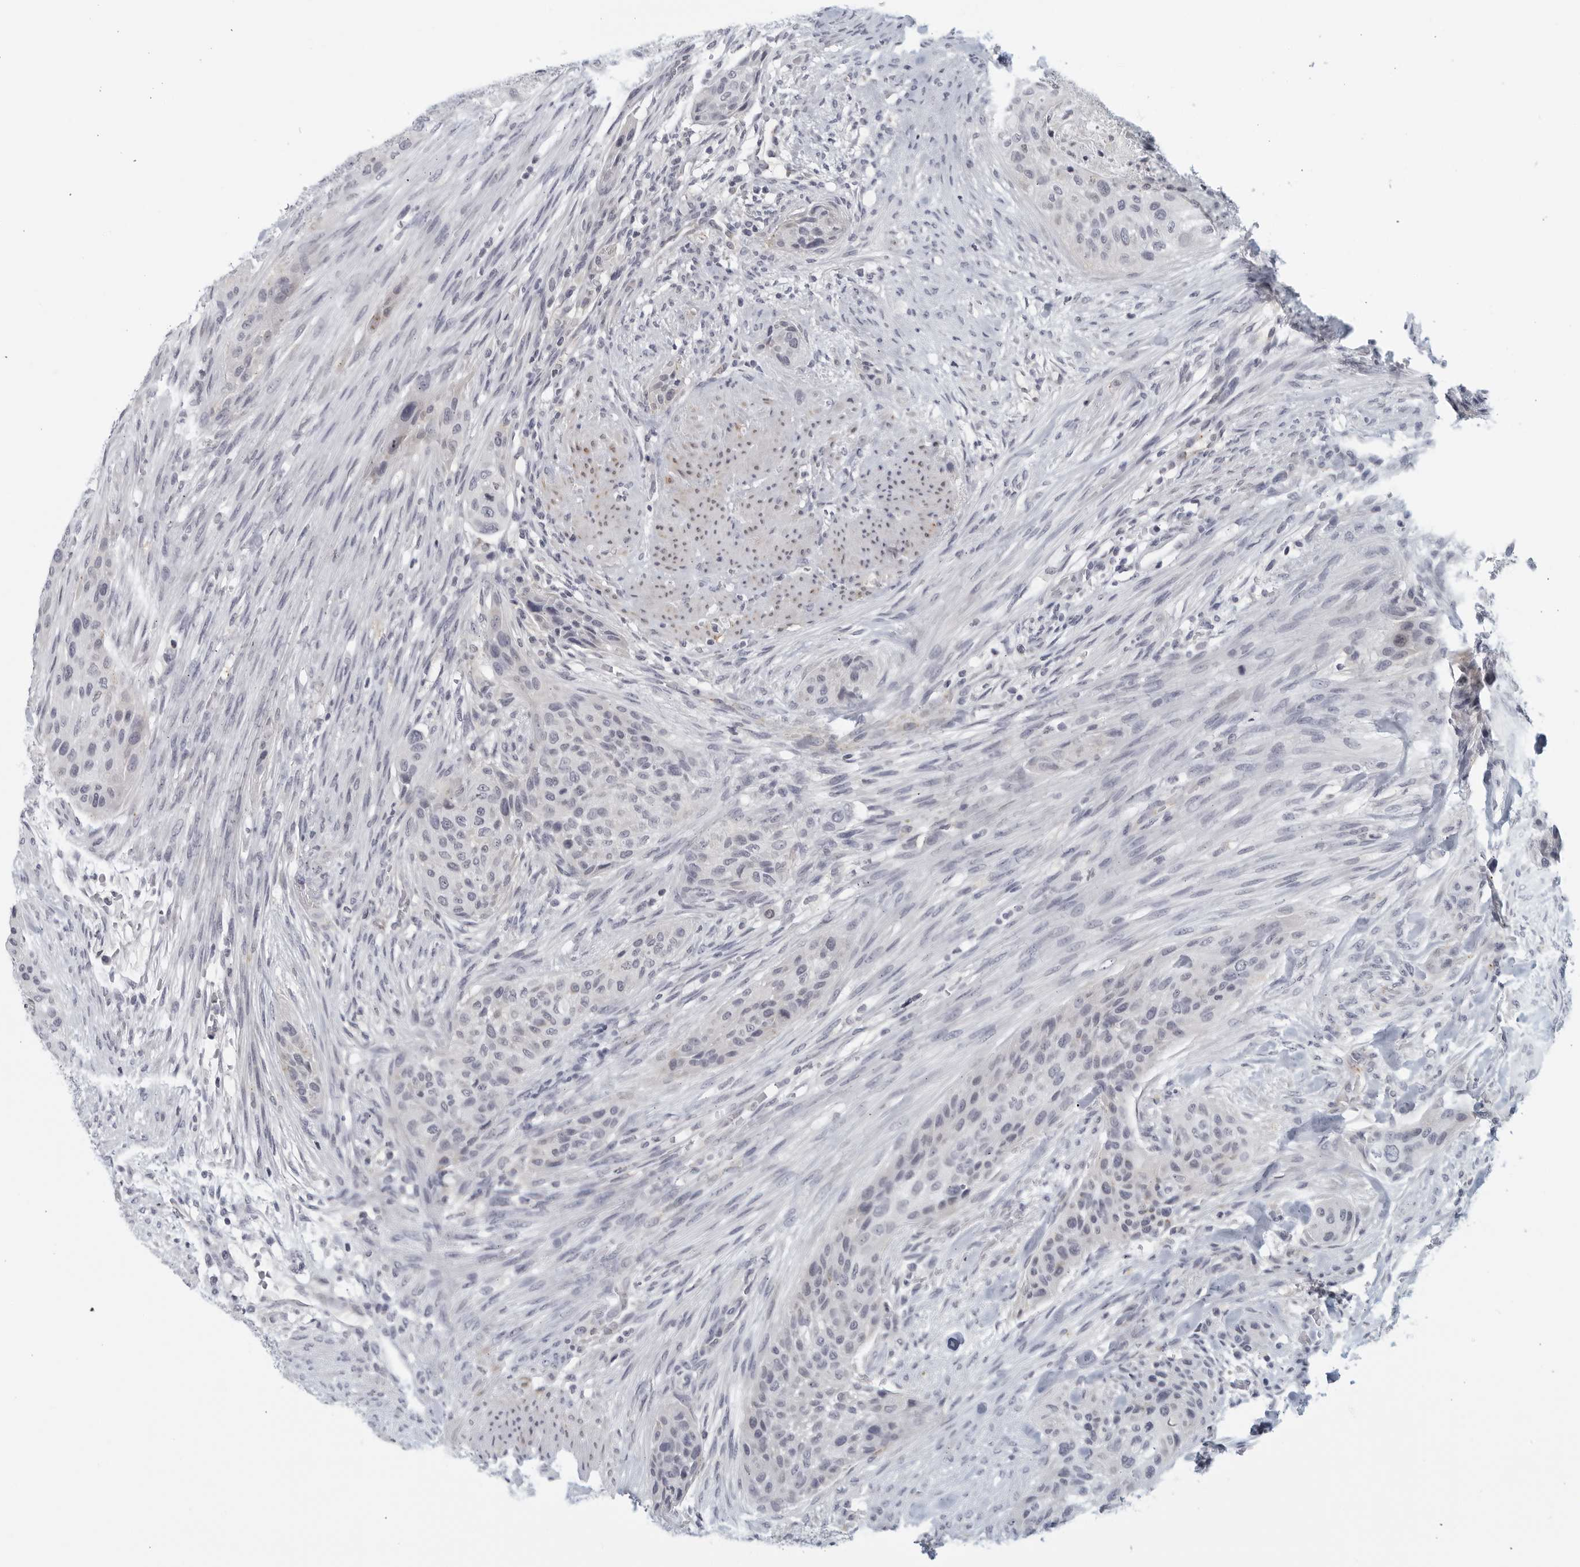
{"staining": {"intensity": "negative", "quantity": "none", "location": "none"}, "tissue": "urothelial cancer", "cell_type": "Tumor cells", "image_type": "cancer", "snomed": [{"axis": "morphology", "description": "Urothelial carcinoma, High grade"}, {"axis": "topography", "description": "Urinary bladder"}], "caption": "A photomicrograph of human urothelial cancer is negative for staining in tumor cells.", "gene": "MATN1", "patient": {"sex": "male", "age": 35}}